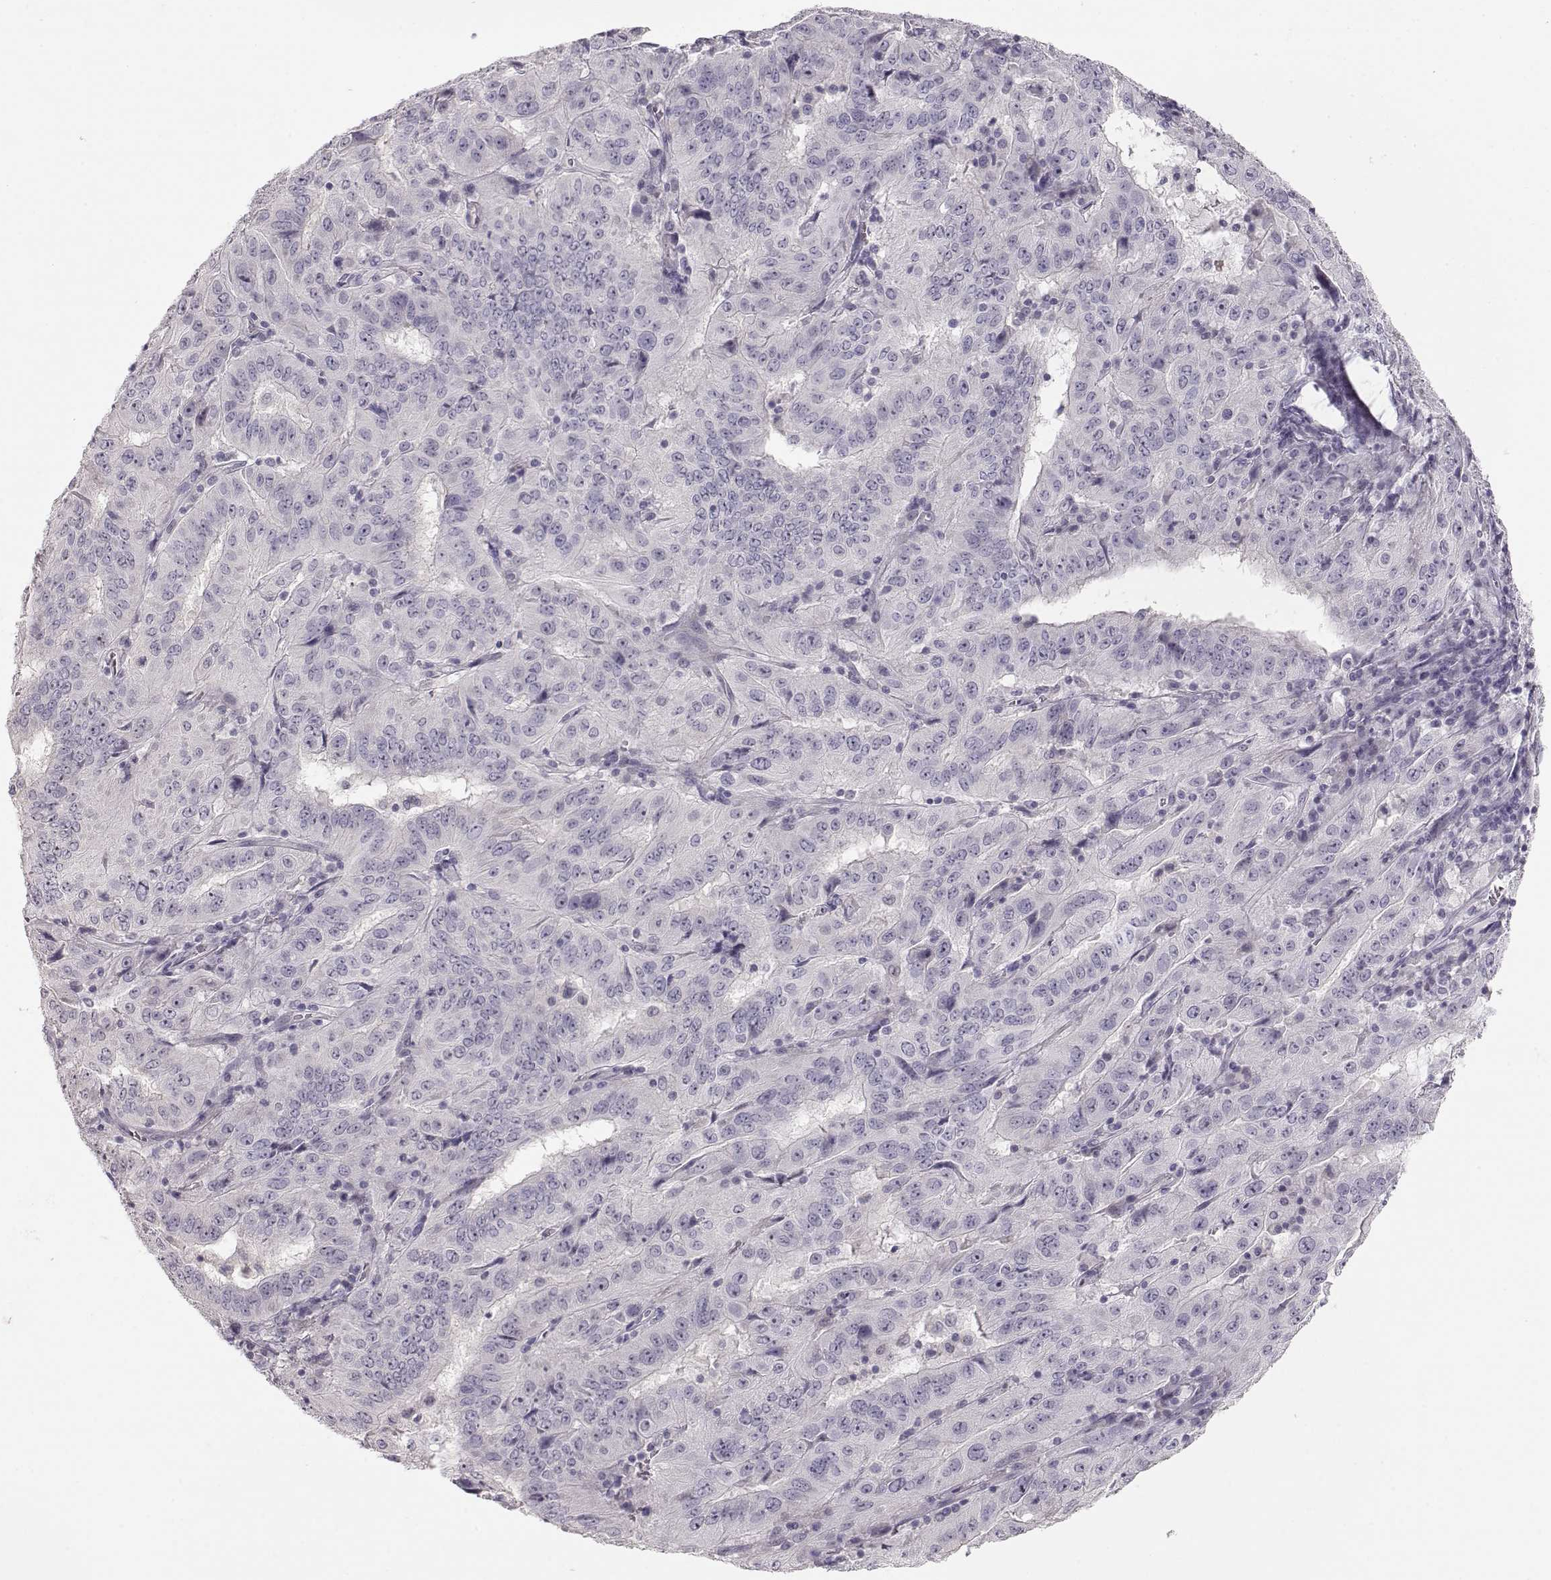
{"staining": {"intensity": "negative", "quantity": "none", "location": "none"}, "tissue": "pancreatic cancer", "cell_type": "Tumor cells", "image_type": "cancer", "snomed": [{"axis": "morphology", "description": "Adenocarcinoma, NOS"}, {"axis": "topography", "description": "Pancreas"}], "caption": "Tumor cells show no significant staining in pancreatic adenocarcinoma.", "gene": "FAM205A", "patient": {"sex": "male", "age": 63}}